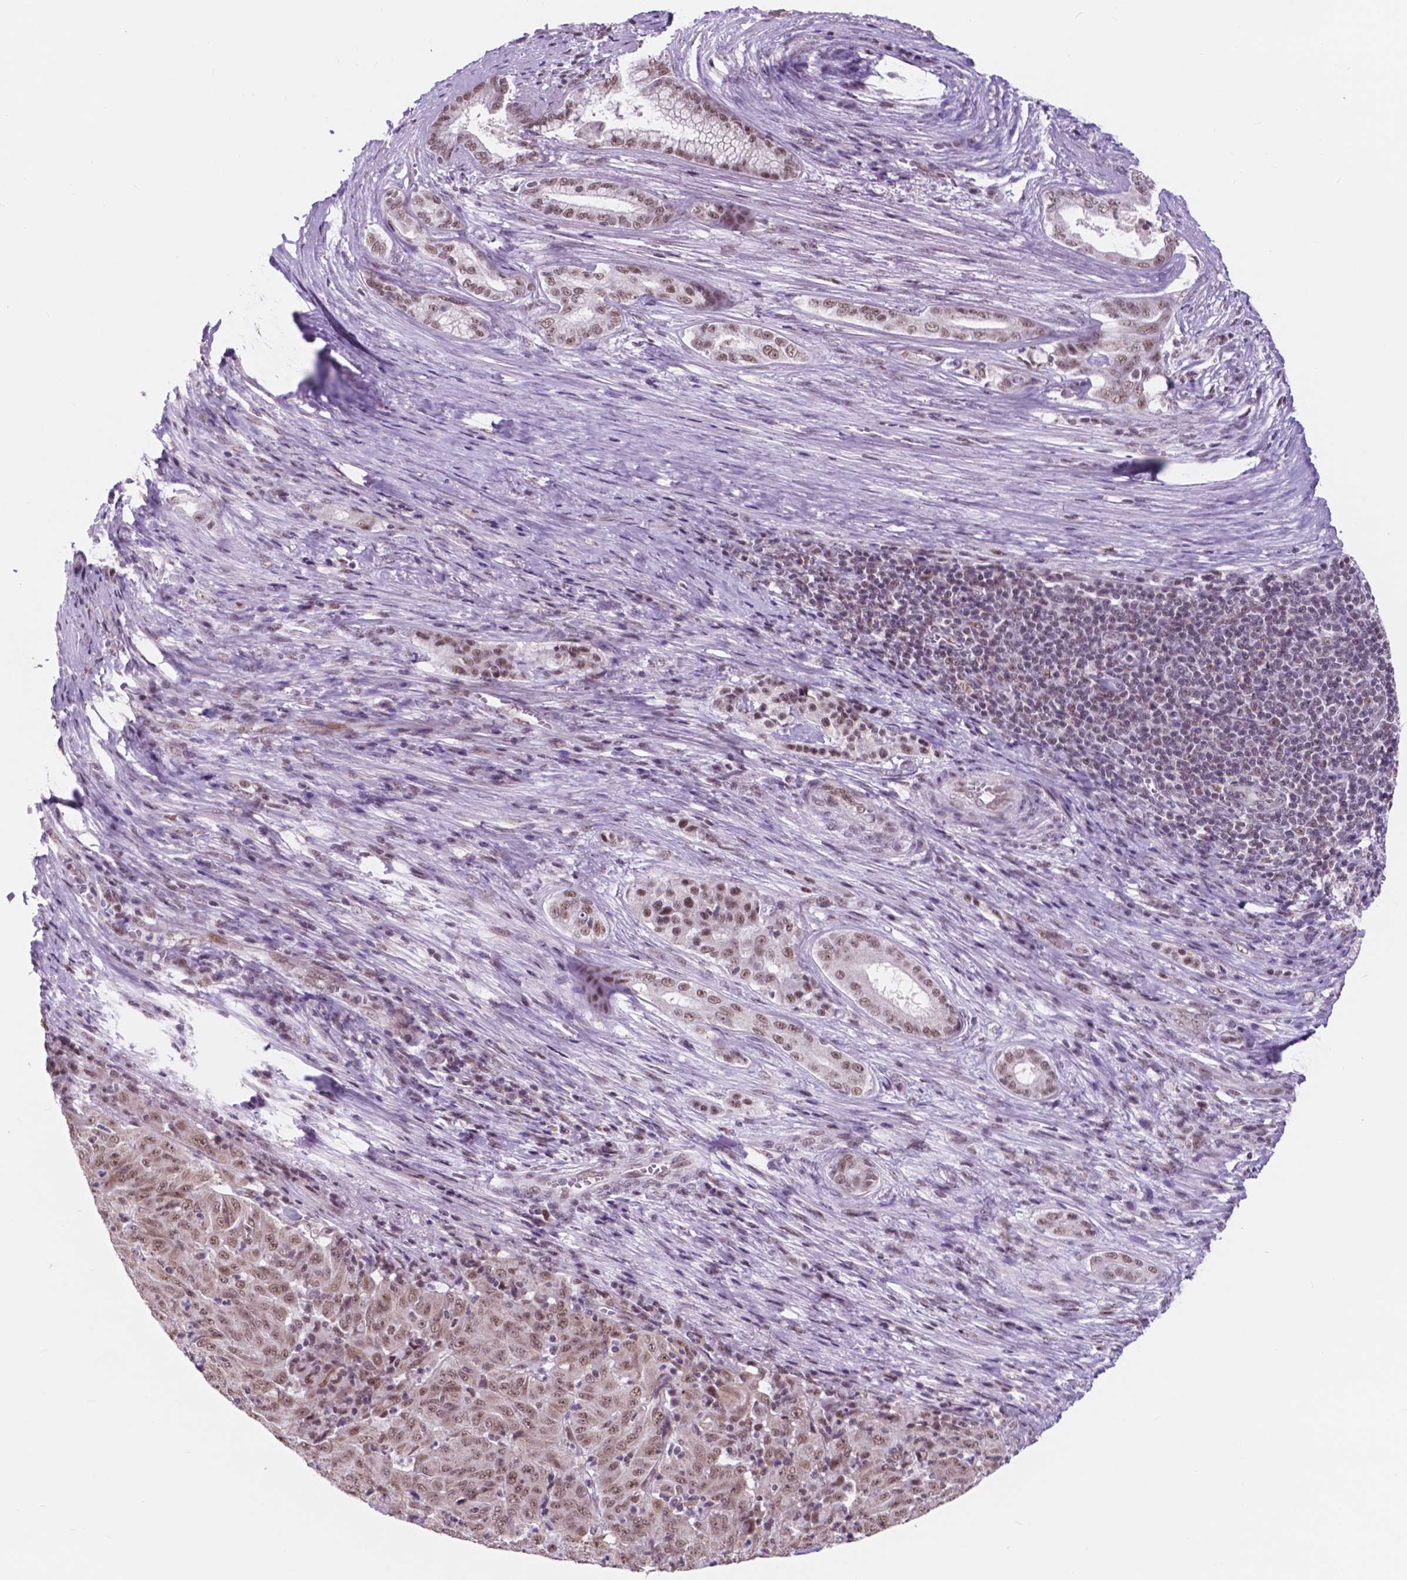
{"staining": {"intensity": "moderate", "quantity": ">75%", "location": "nuclear"}, "tissue": "pancreatic cancer", "cell_type": "Tumor cells", "image_type": "cancer", "snomed": [{"axis": "morphology", "description": "Adenocarcinoma, NOS"}, {"axis": "topography", "description": "Pancreas"}], "caption": "Pancreatic cancer stained for a protein reveals moderate nuclear positivity in tumor cells. Using DAB (brown) and hematoxylin (blue) stains, captured at high magnification using brightfield microscopy.", "gene": "BCAS2", "patient": {"sex": "male", "age": 63}}